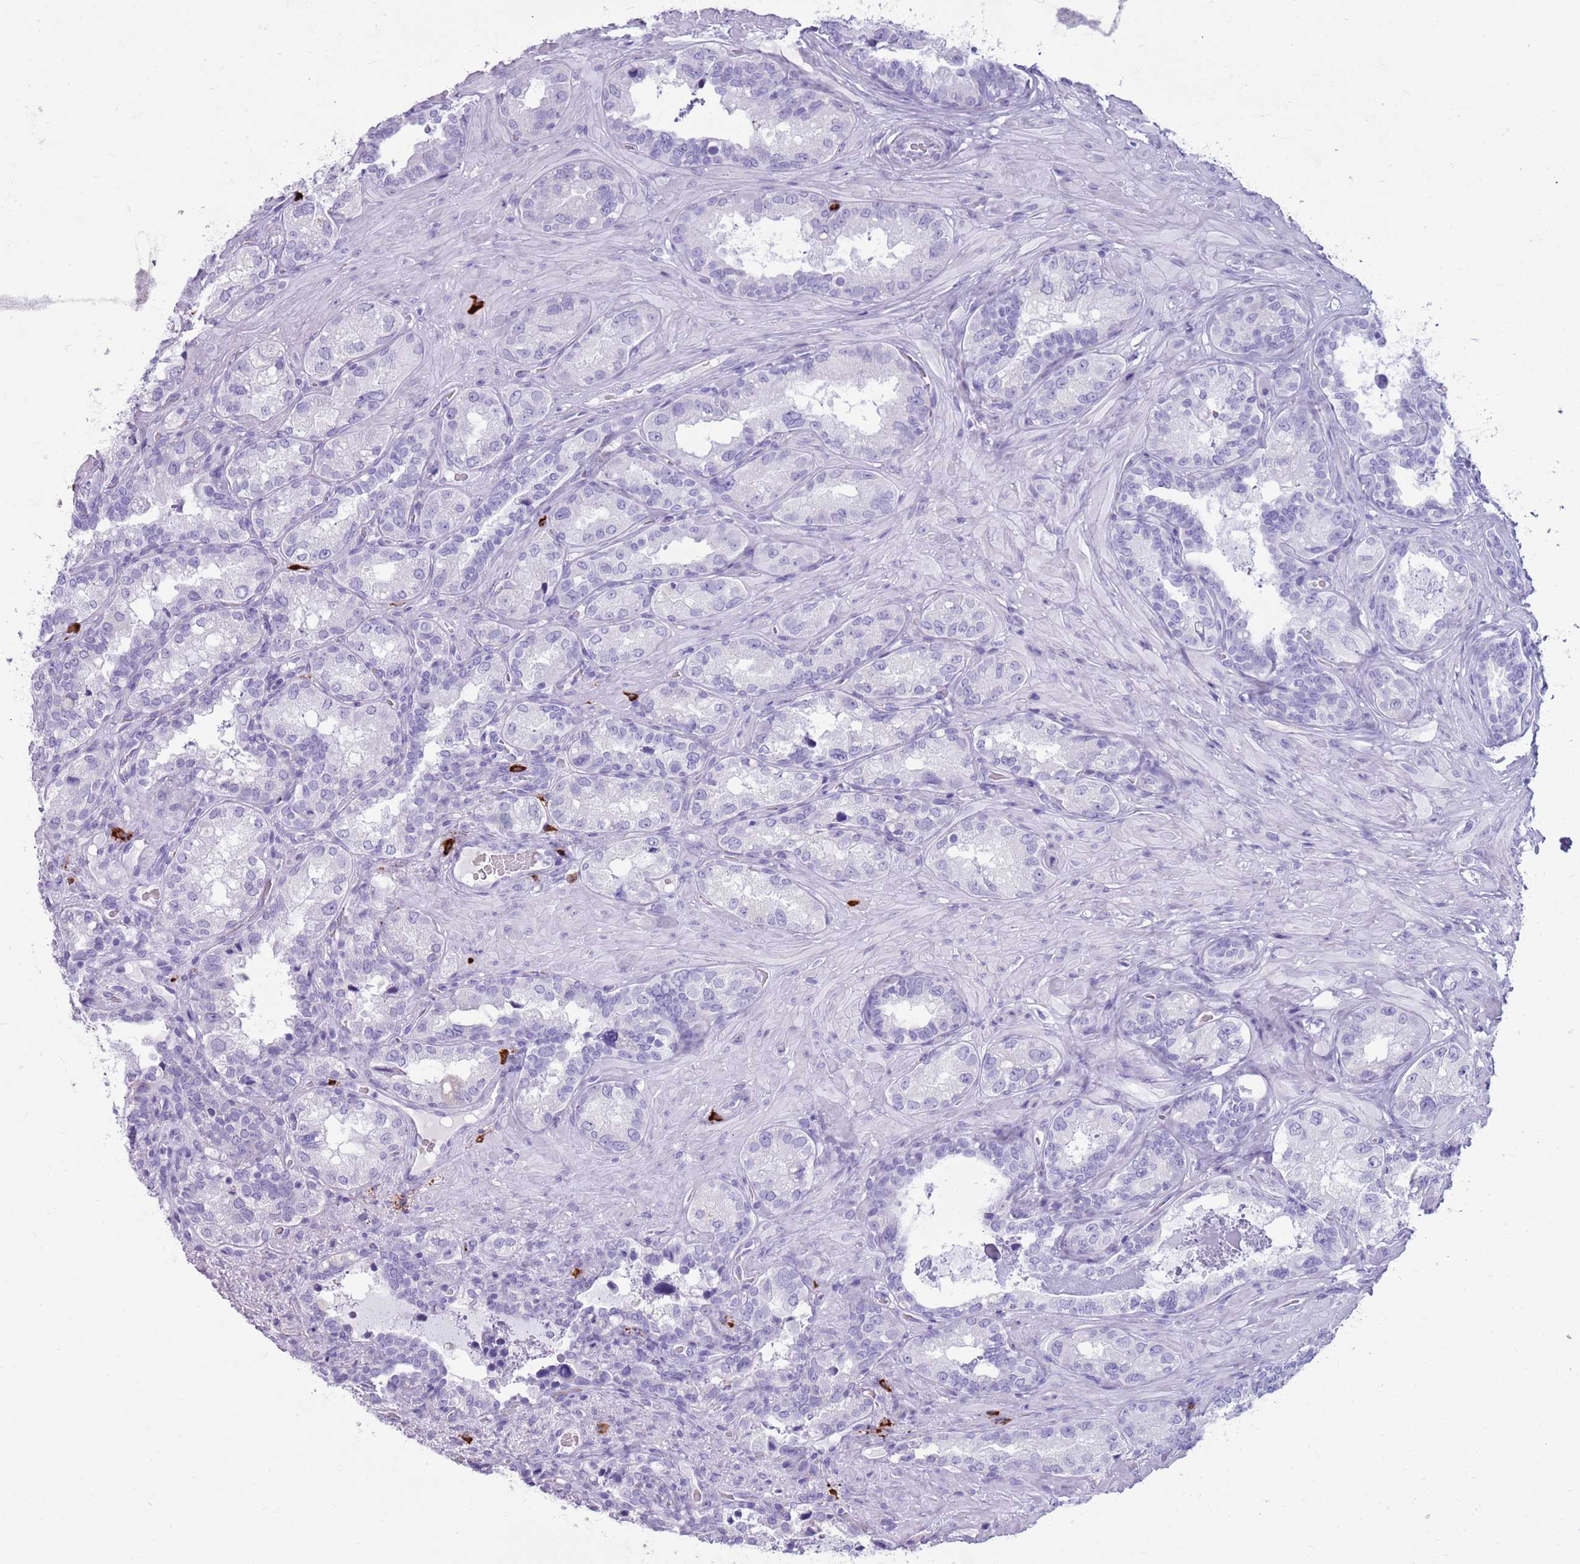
{"staining": {"intensity": "negative", "quantity": "none", "location": "none"}, "tissue": "seminal vesicle", "cell_type": "Glandular cells", "image_type": "normal", "snomed": [{"axis": "morphology", "description": "Normal tissue, NOS"}, {"axis": "topography", "description": "Seminal veicle"}, {"axis": "topography", "description": "Peripheral nerve tissue"}], "caption": "Glandular cells show no significant positivity in unremarkable seminal vesicle.", "gene": "ENSG00000263020", "patient": {"sex": "male", "age": 67}}